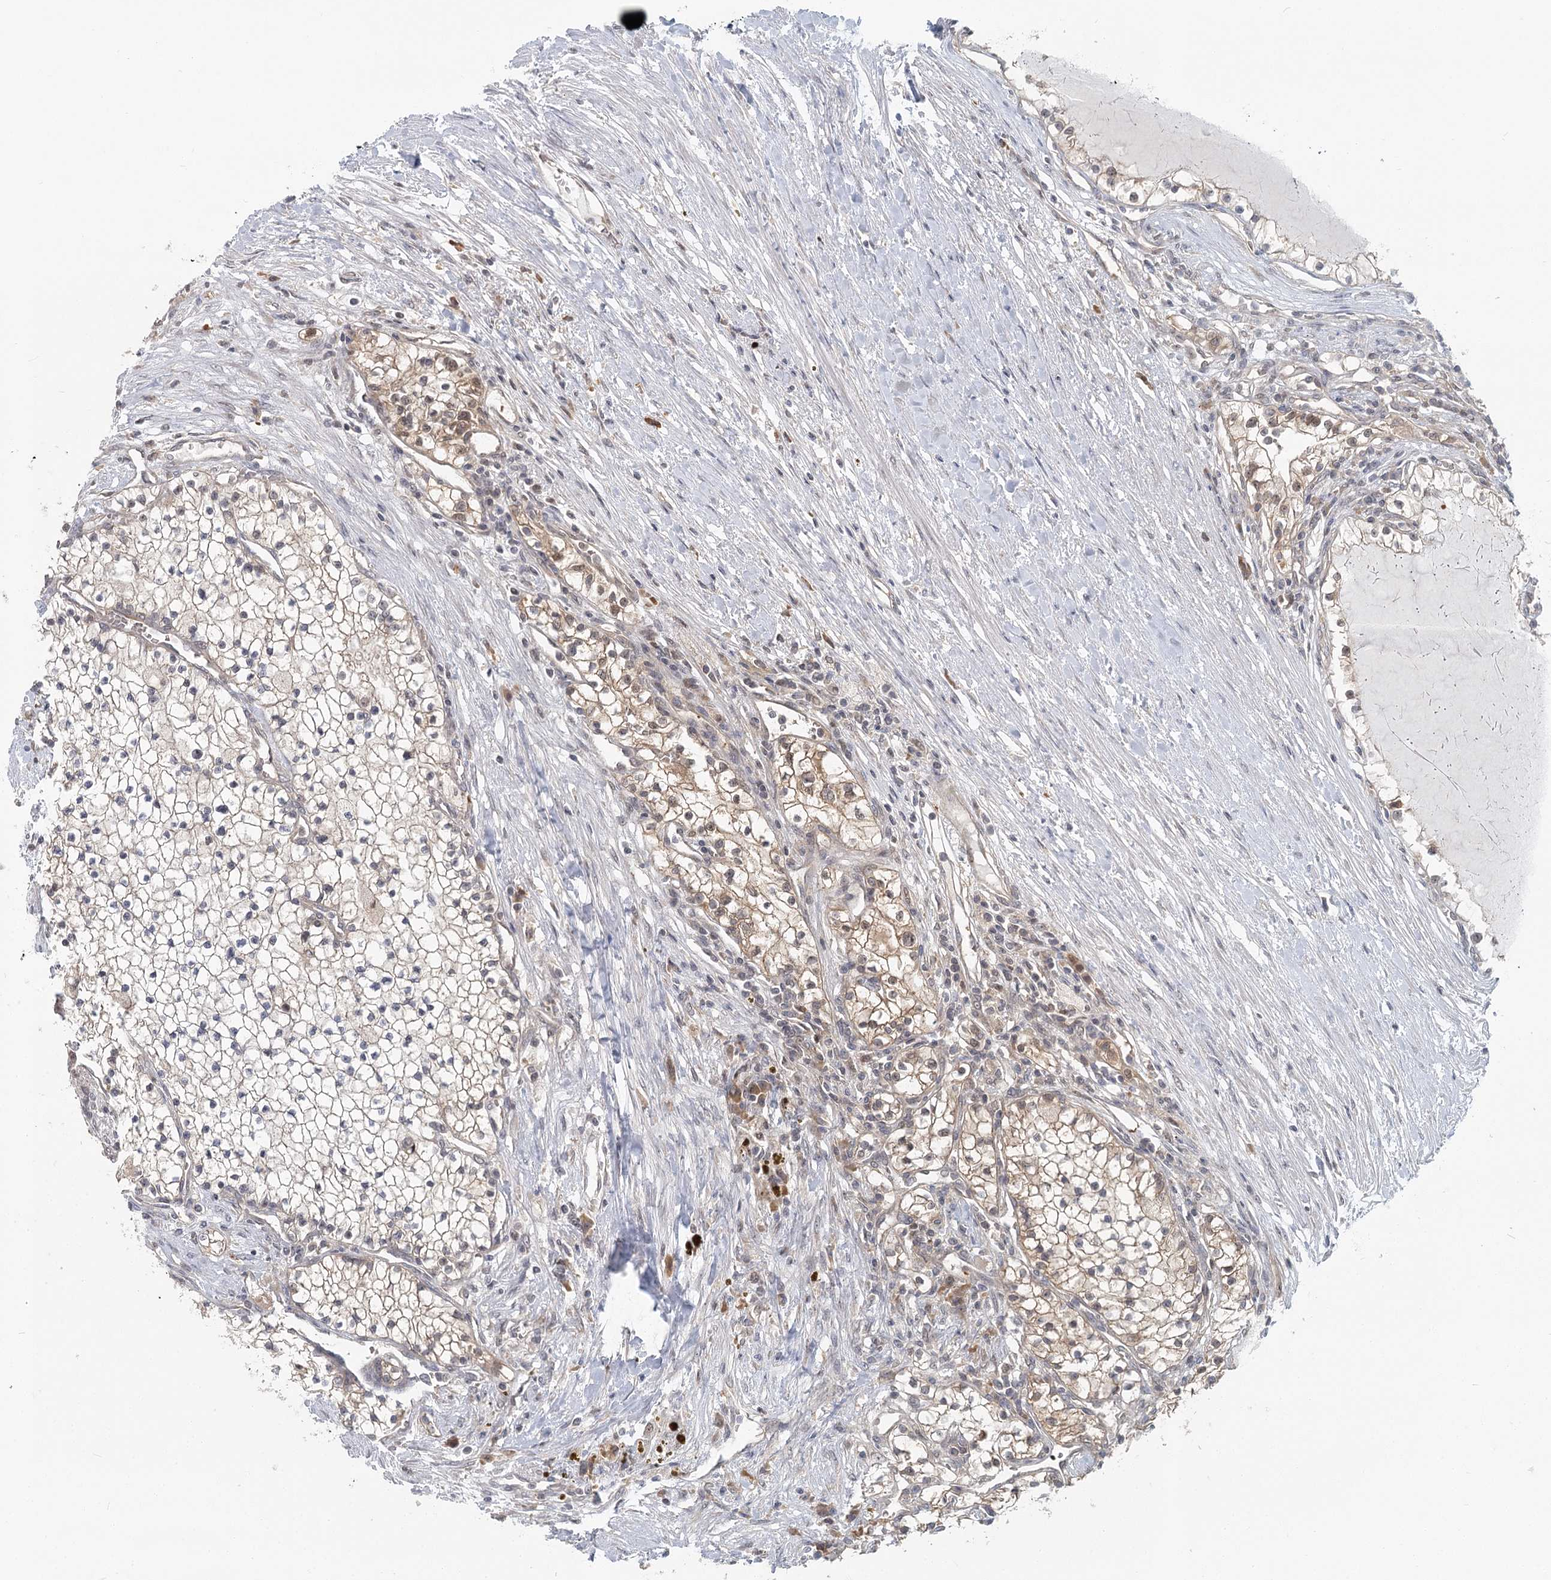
{"staining": {"intensity": "weak", "quantity": "25%-75%", "location": "cytoplasmic/membranous,nuclear"}, "tissue": "renal cancer", "cell_type": "Tumor cells", "image_type": "cancer", "snomed": [{"axis": "morphology", "description": "Normal tissue, NOS"}, {"axis": "morphology", "description": "Adenocarcinoma, NOS"}, {"axis": "topography", "description": "Kidney"}], "caption": "About 25%-75% of tumor cells in renal adenocarcinoma exhibit weak cytoplasmic/membranous and nuclear protein staining as visualized by brown immunohistochemical staining.", "gene": "THNSL1", "patient": {"sex": "male", "age": 68}}